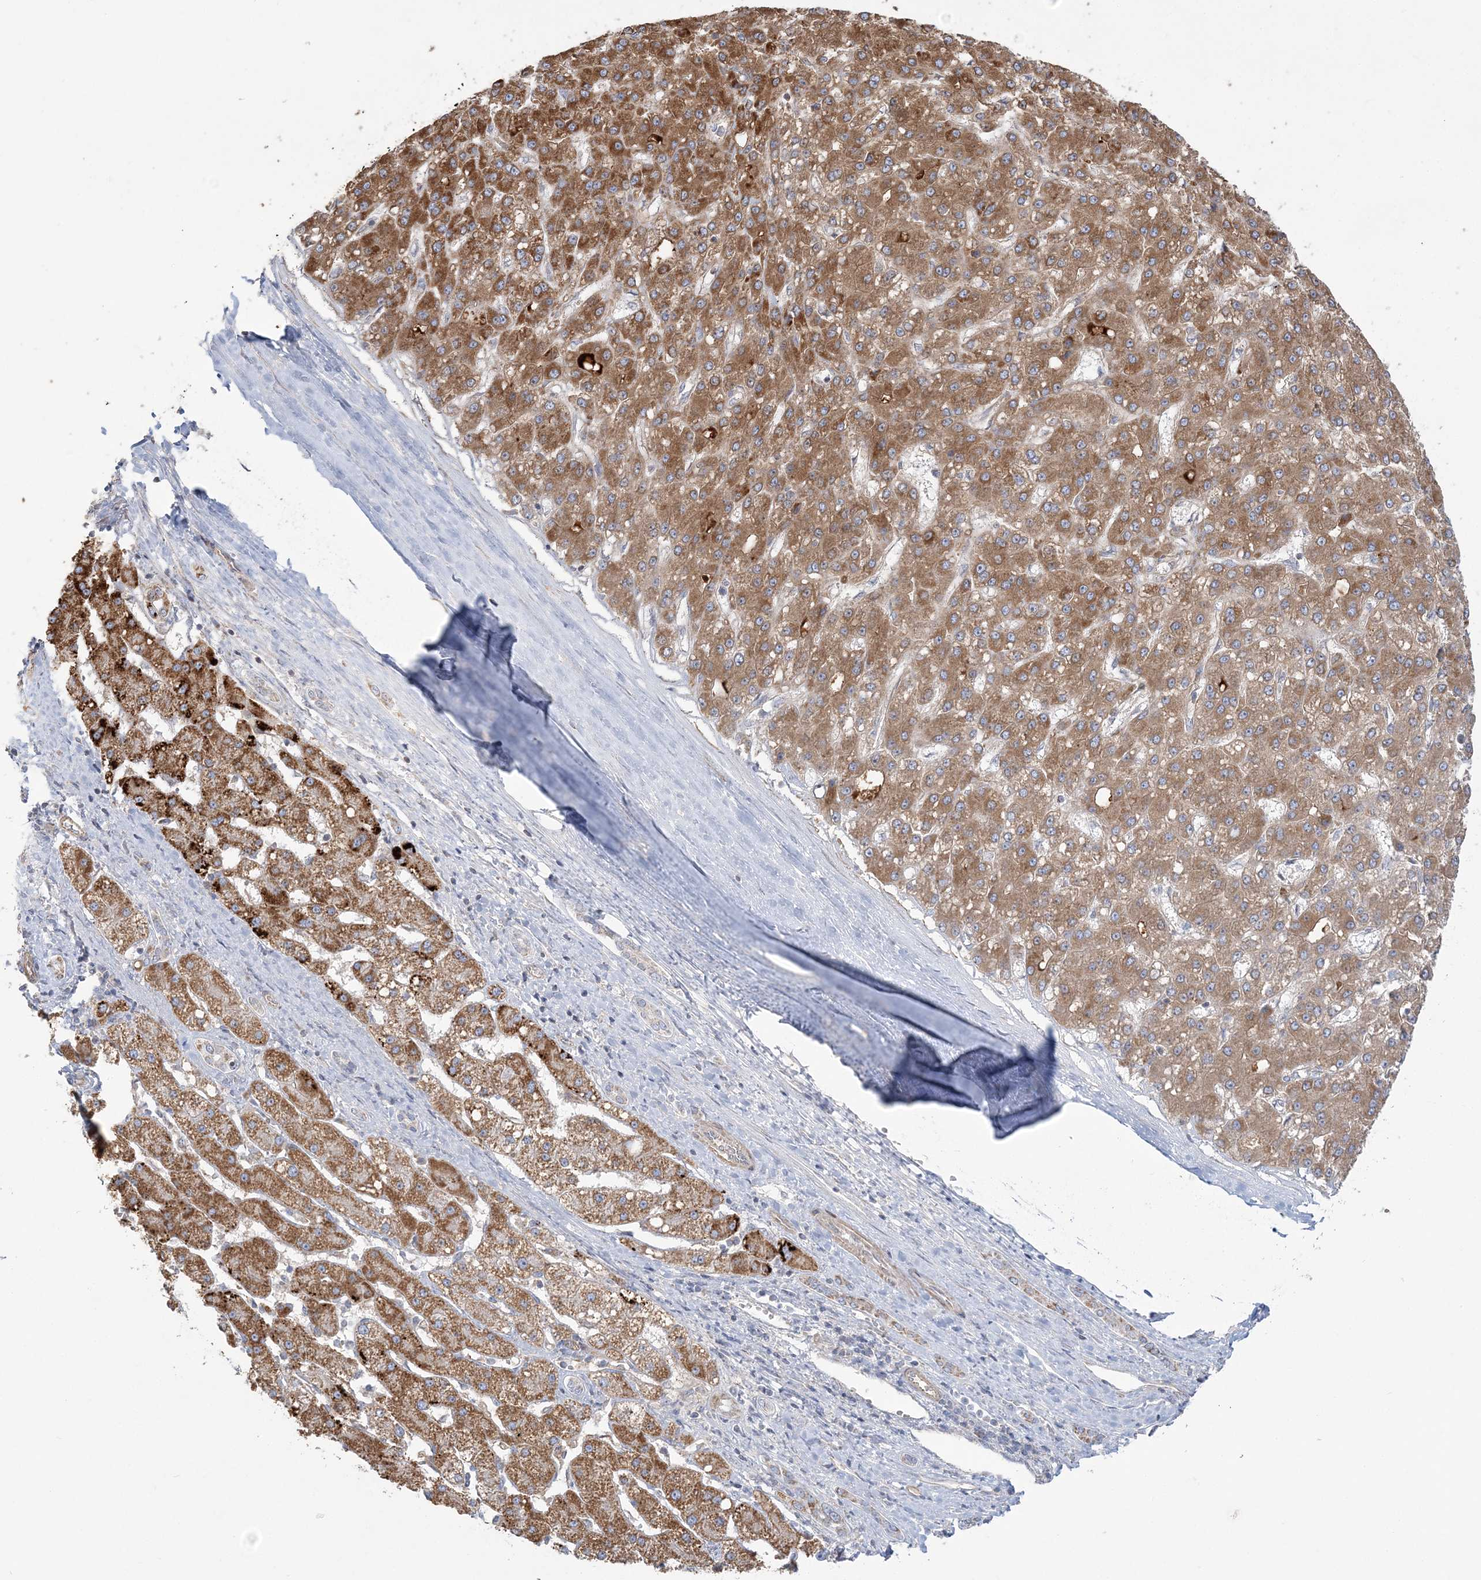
{"staining": {"intensity": "moderate", "quantity": ">75%", "location": "cytoplasmic/membranous"}, "tissue": "liver cancer", "cell_type": "Tumor cells", "image_type": "cancer", "snomed": [{"axis": "morphology", "description": "Carcinoma, Hepatocellular, NOS"}, {"axis": "topography", "description": "Liver"}], "caption": "Brown immunohistochemical staining in liver cancer (hepatocellular carcinoma) reveals moderate cytoplasmic/membranous positivity in about >75% of tumor cells.", "gene": "SCLT1", "patient": {"sex": "male", "age": 67}}